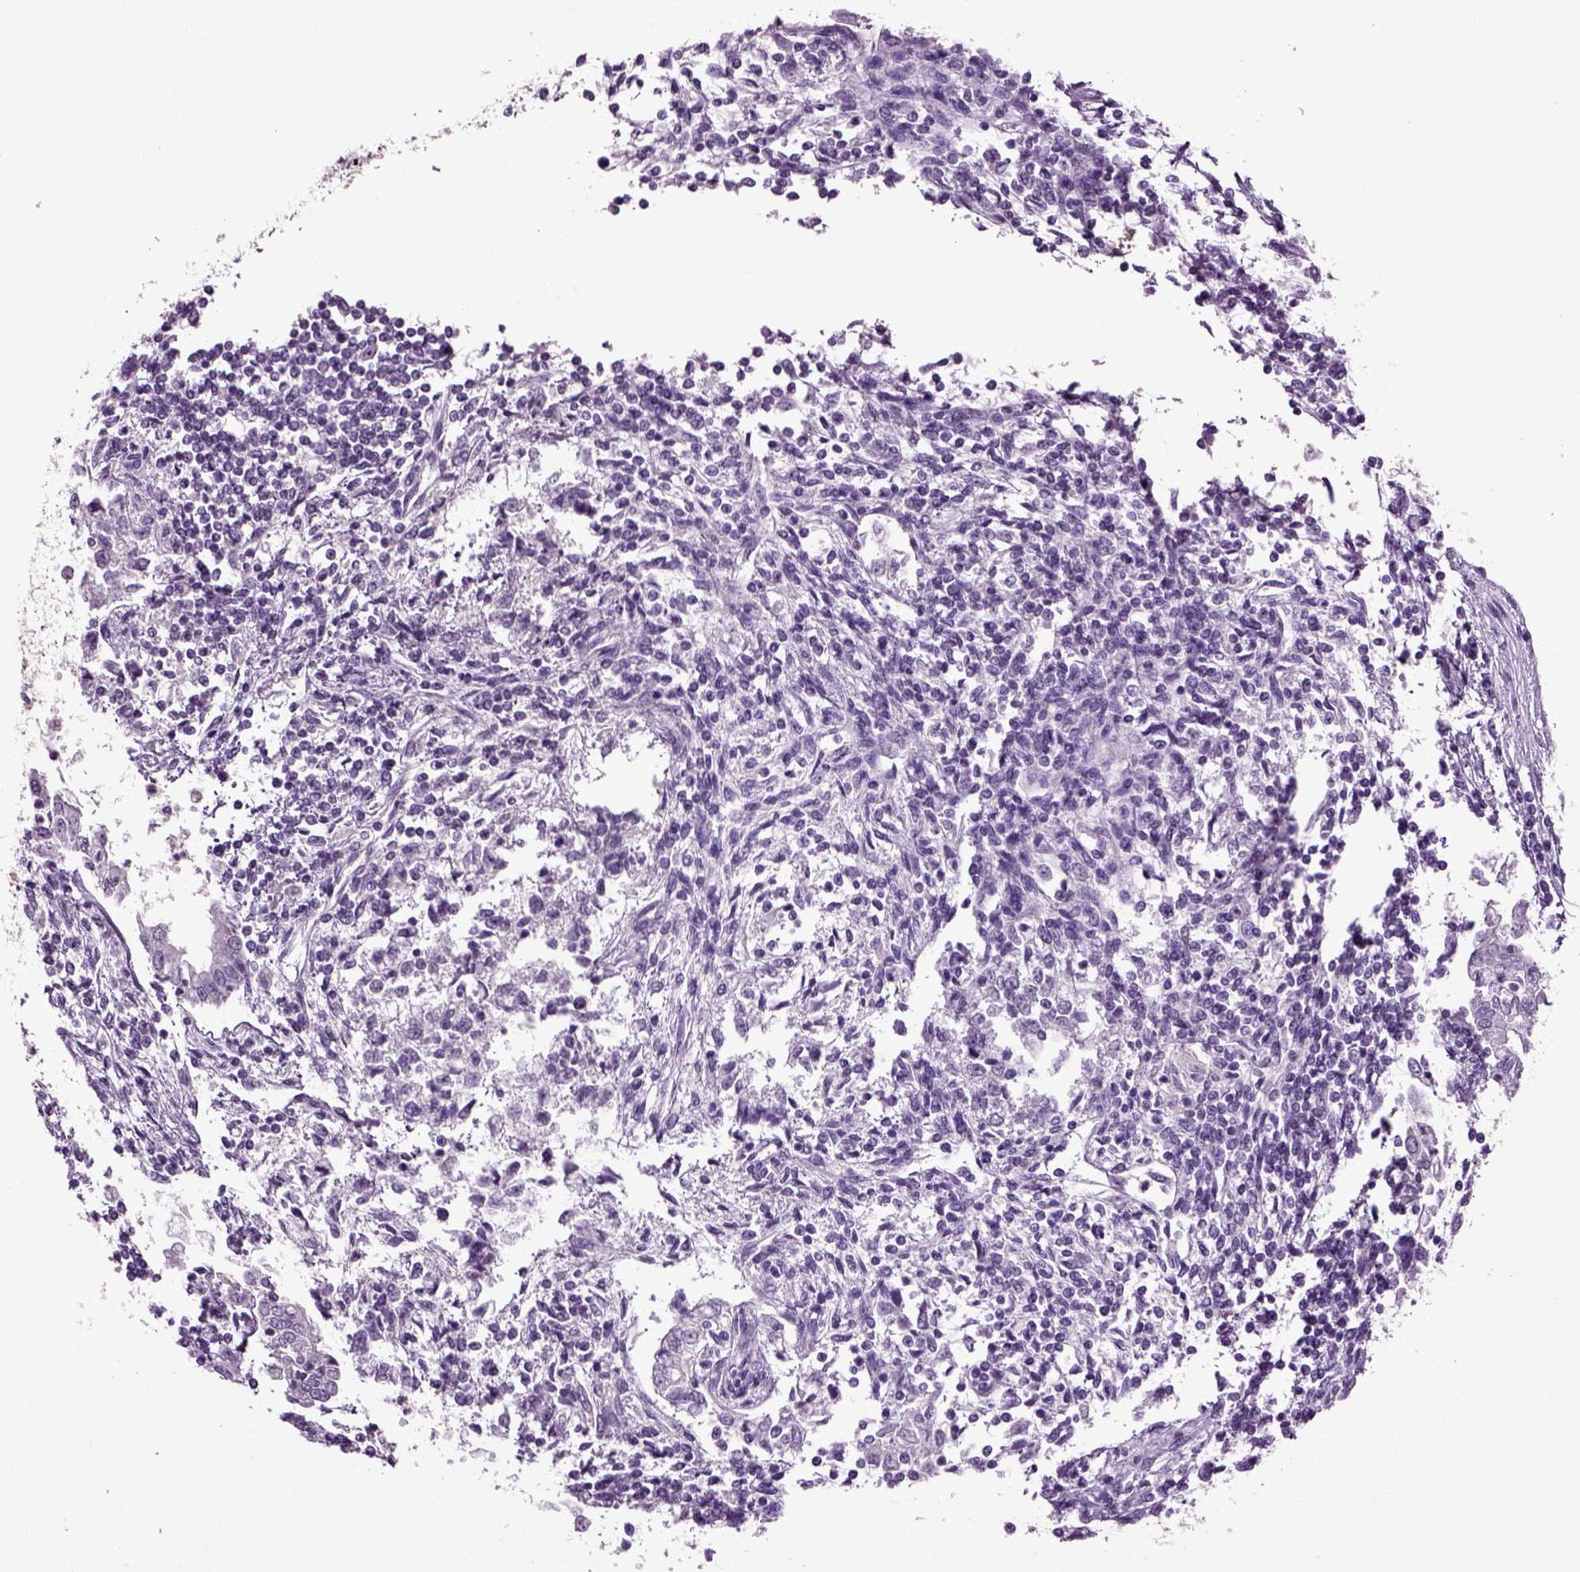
{"staining": {"intensity": "negative", "quantity": "none", "location": "none"}, "tissue": "testis cancer", "cell_type": "Tumor cells", "image_type": "cancer", "snomed": [{"axis": "morphology", "description": "Carcinoma, Embryonal, NOS"}, {"axis": "topography", "description": "Testis"}], "caption": "Micrograph shows no significant protein positivity in tumor cells of testis cancer (embryonal carcinoma).", "gene": "SLC17A6", "patient": {"sex": "male", "age": 37}}